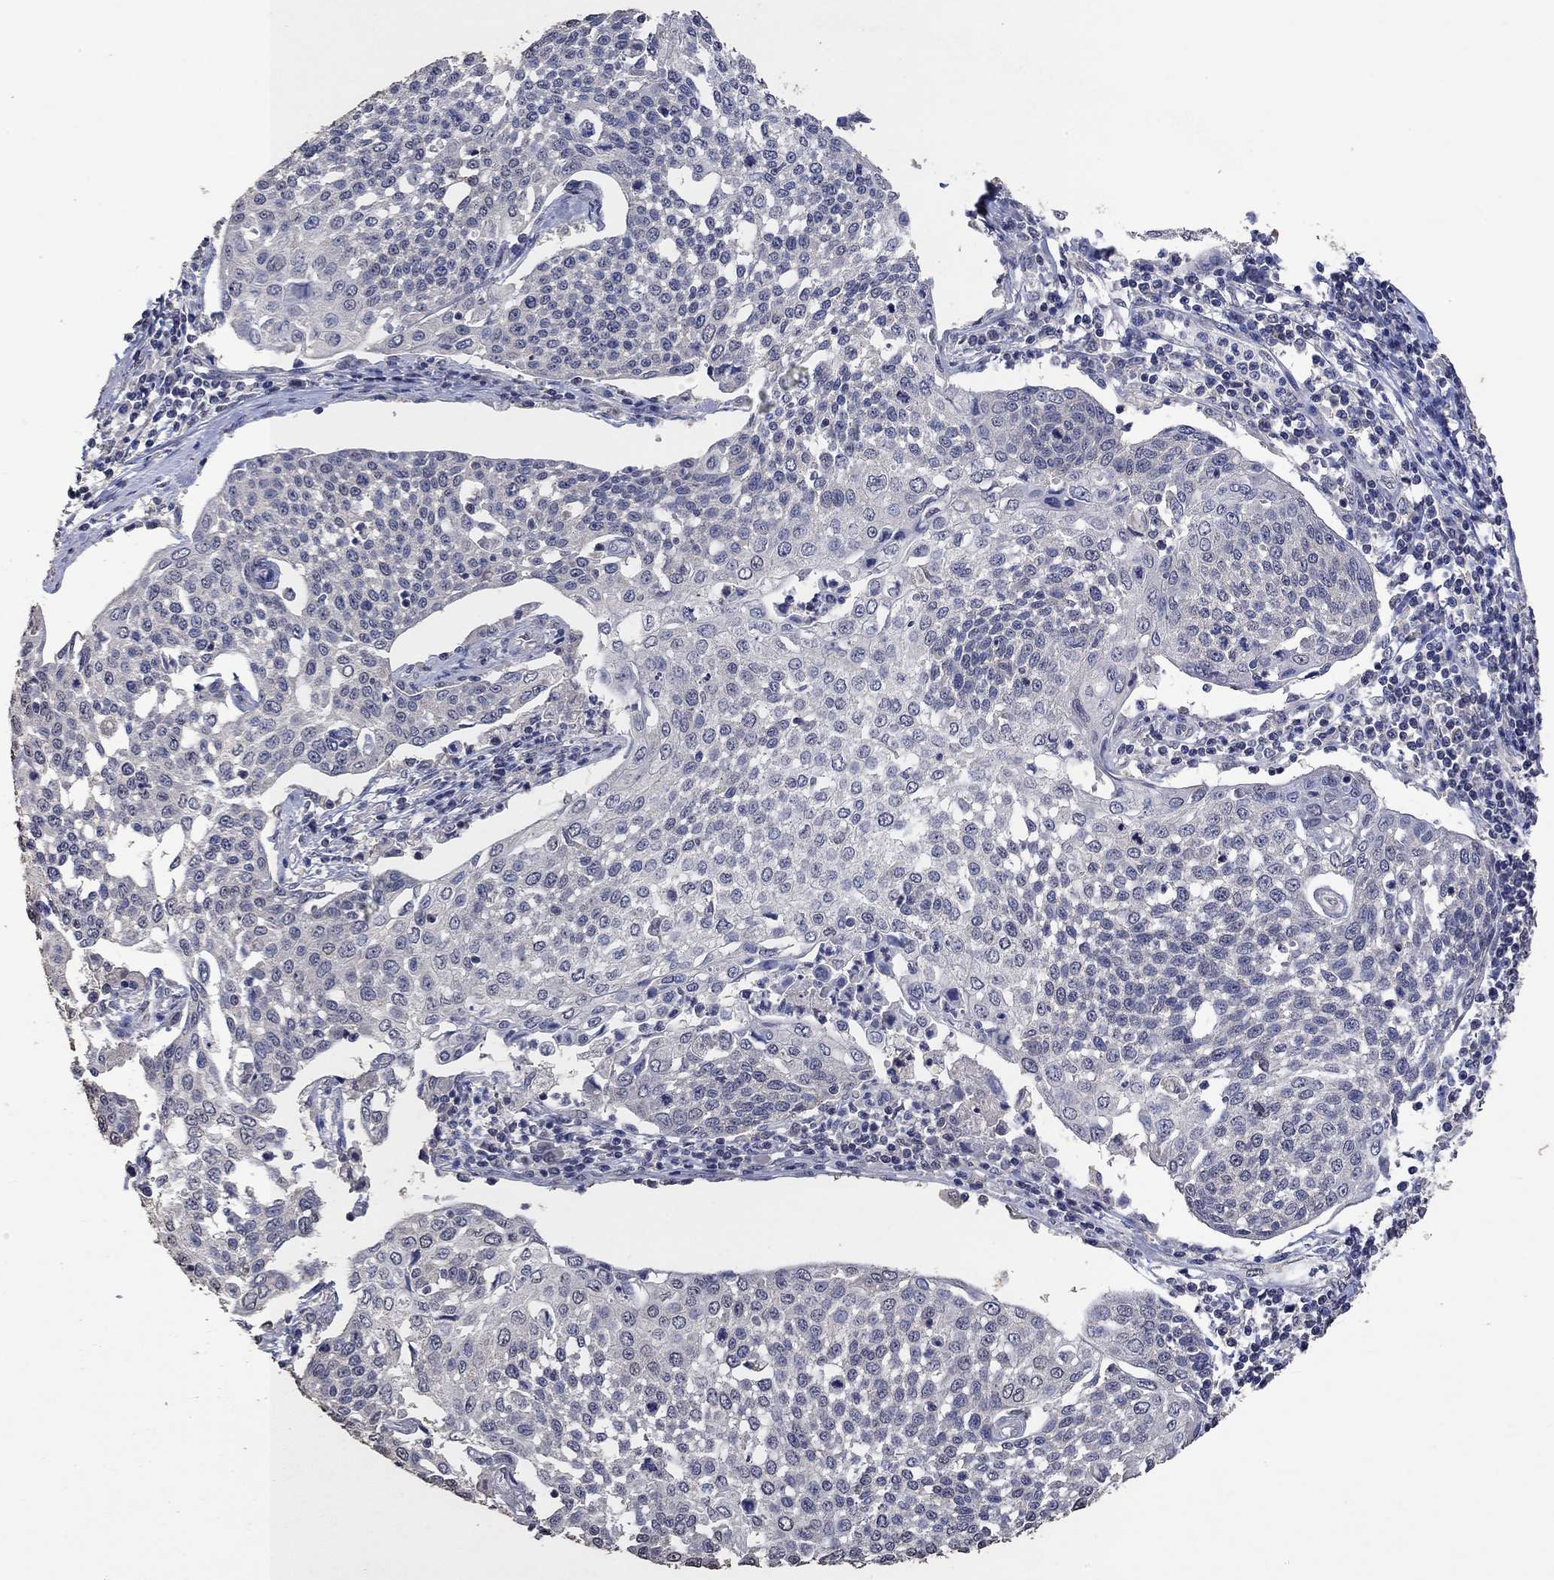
{"staining": {"intensity": "negative", "quantity": "none", "location": "none"}, "tissue": "cervical cancer", "cell_type": "Tumor cells", "image_type": "cancer", "snomed": [{"axis": "morphology", "description": "Squamous cell carcinoma, NOS"}, {"axis": "topography", "description": "Cervix"}], "caption": "DAB immunohistochemical staining of cervical squamous cell carcinoma shows no significant staining in tumor cells.", "gene": "PTPN20", "patient": {"sex": "female", "age": 34}}